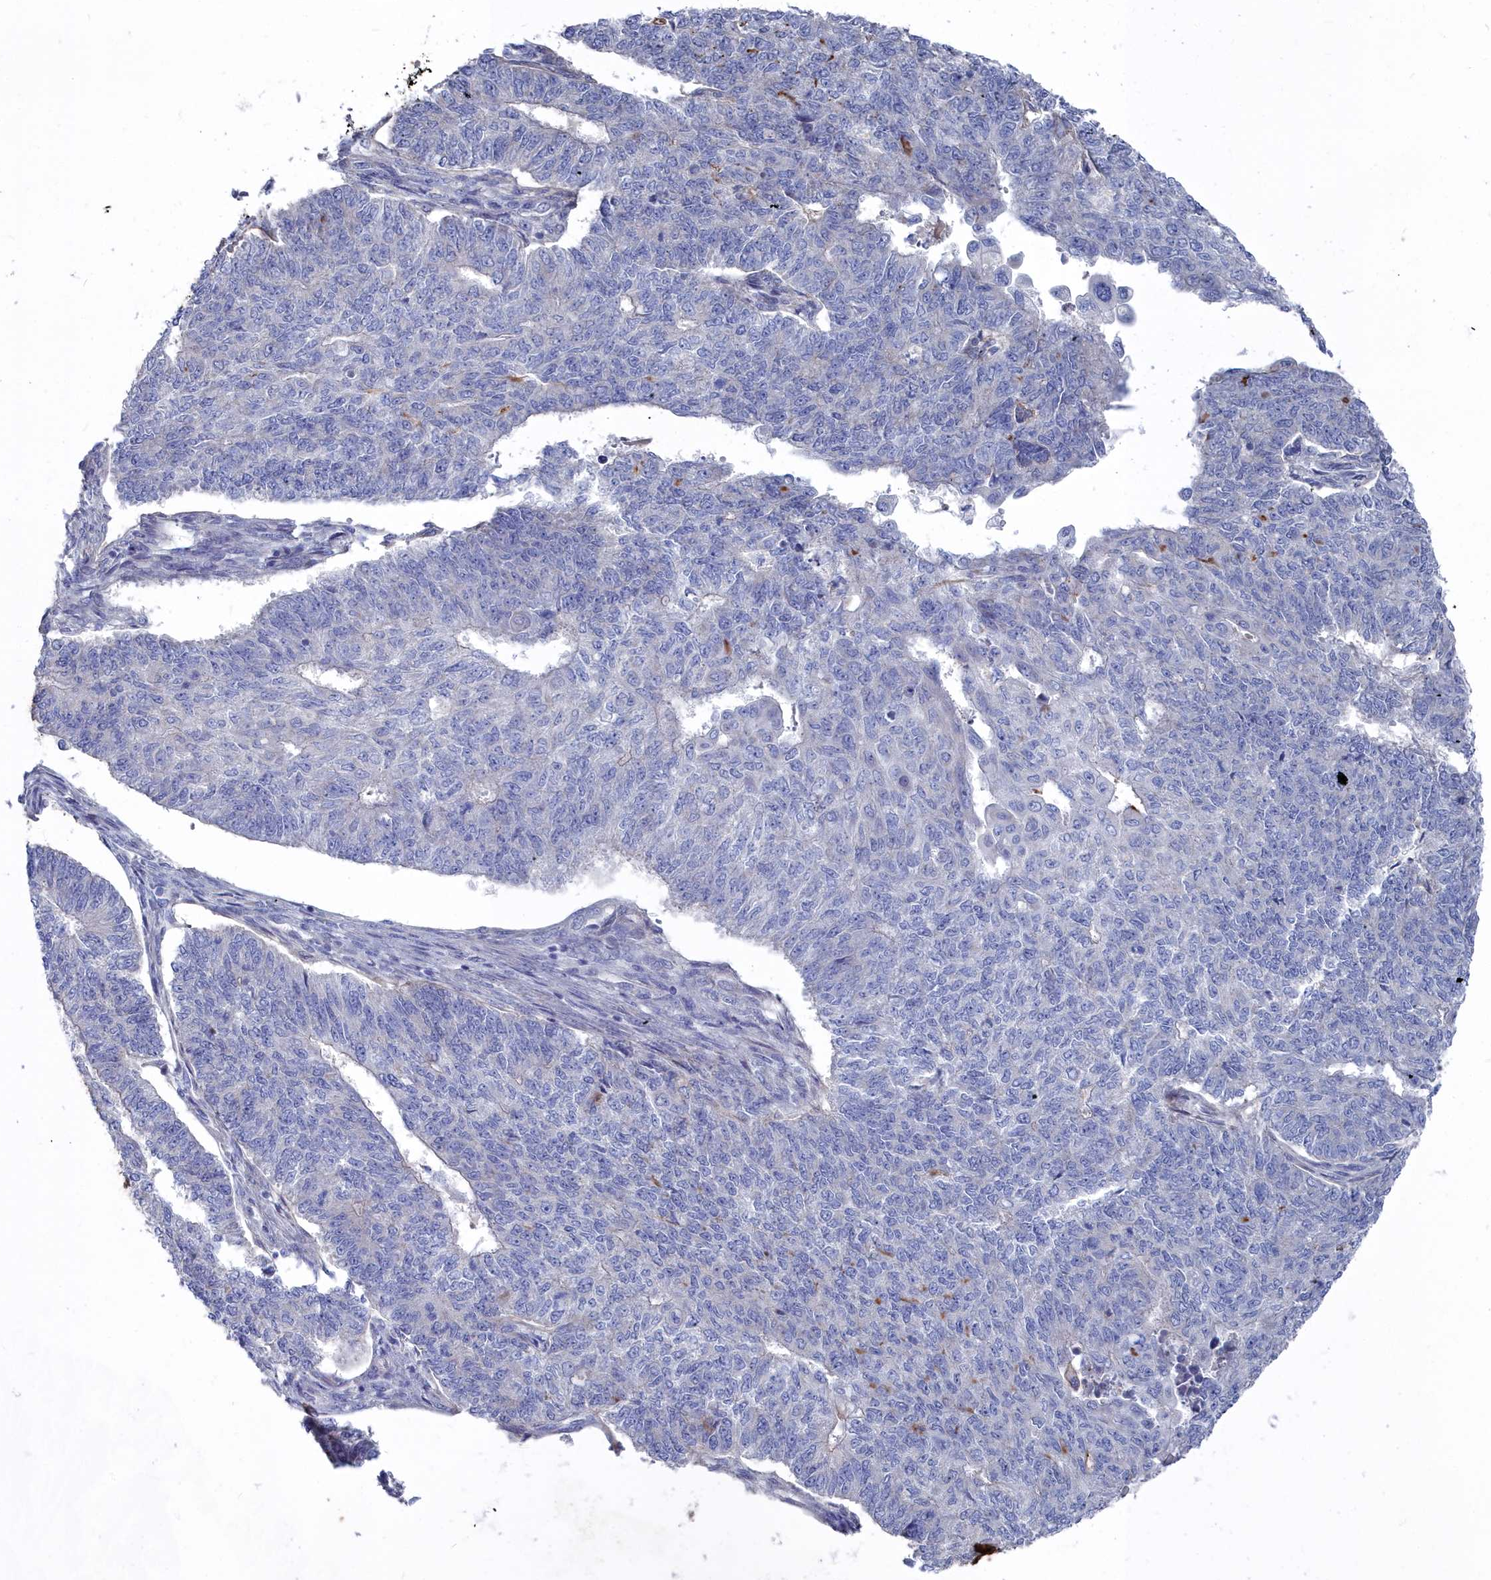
{"staining": {"intensity": "negative", "quantity": "none", "location": "none"}, "tissue": "endometrial cancer", "cell_type": "Tumor cells", "image_type": "cancer", "snomed": [{"axis": "morphology", "description": "Adenocarcinoma, NOS"}, {"axis": "topography", "description": "Endometrium"}], "caption": "Tumor cells are negative for protein expression in human adenocarcinoma (endometrial).", "gene": "SHISAL2A", "patient": {"sex": "female", "age": 32}}